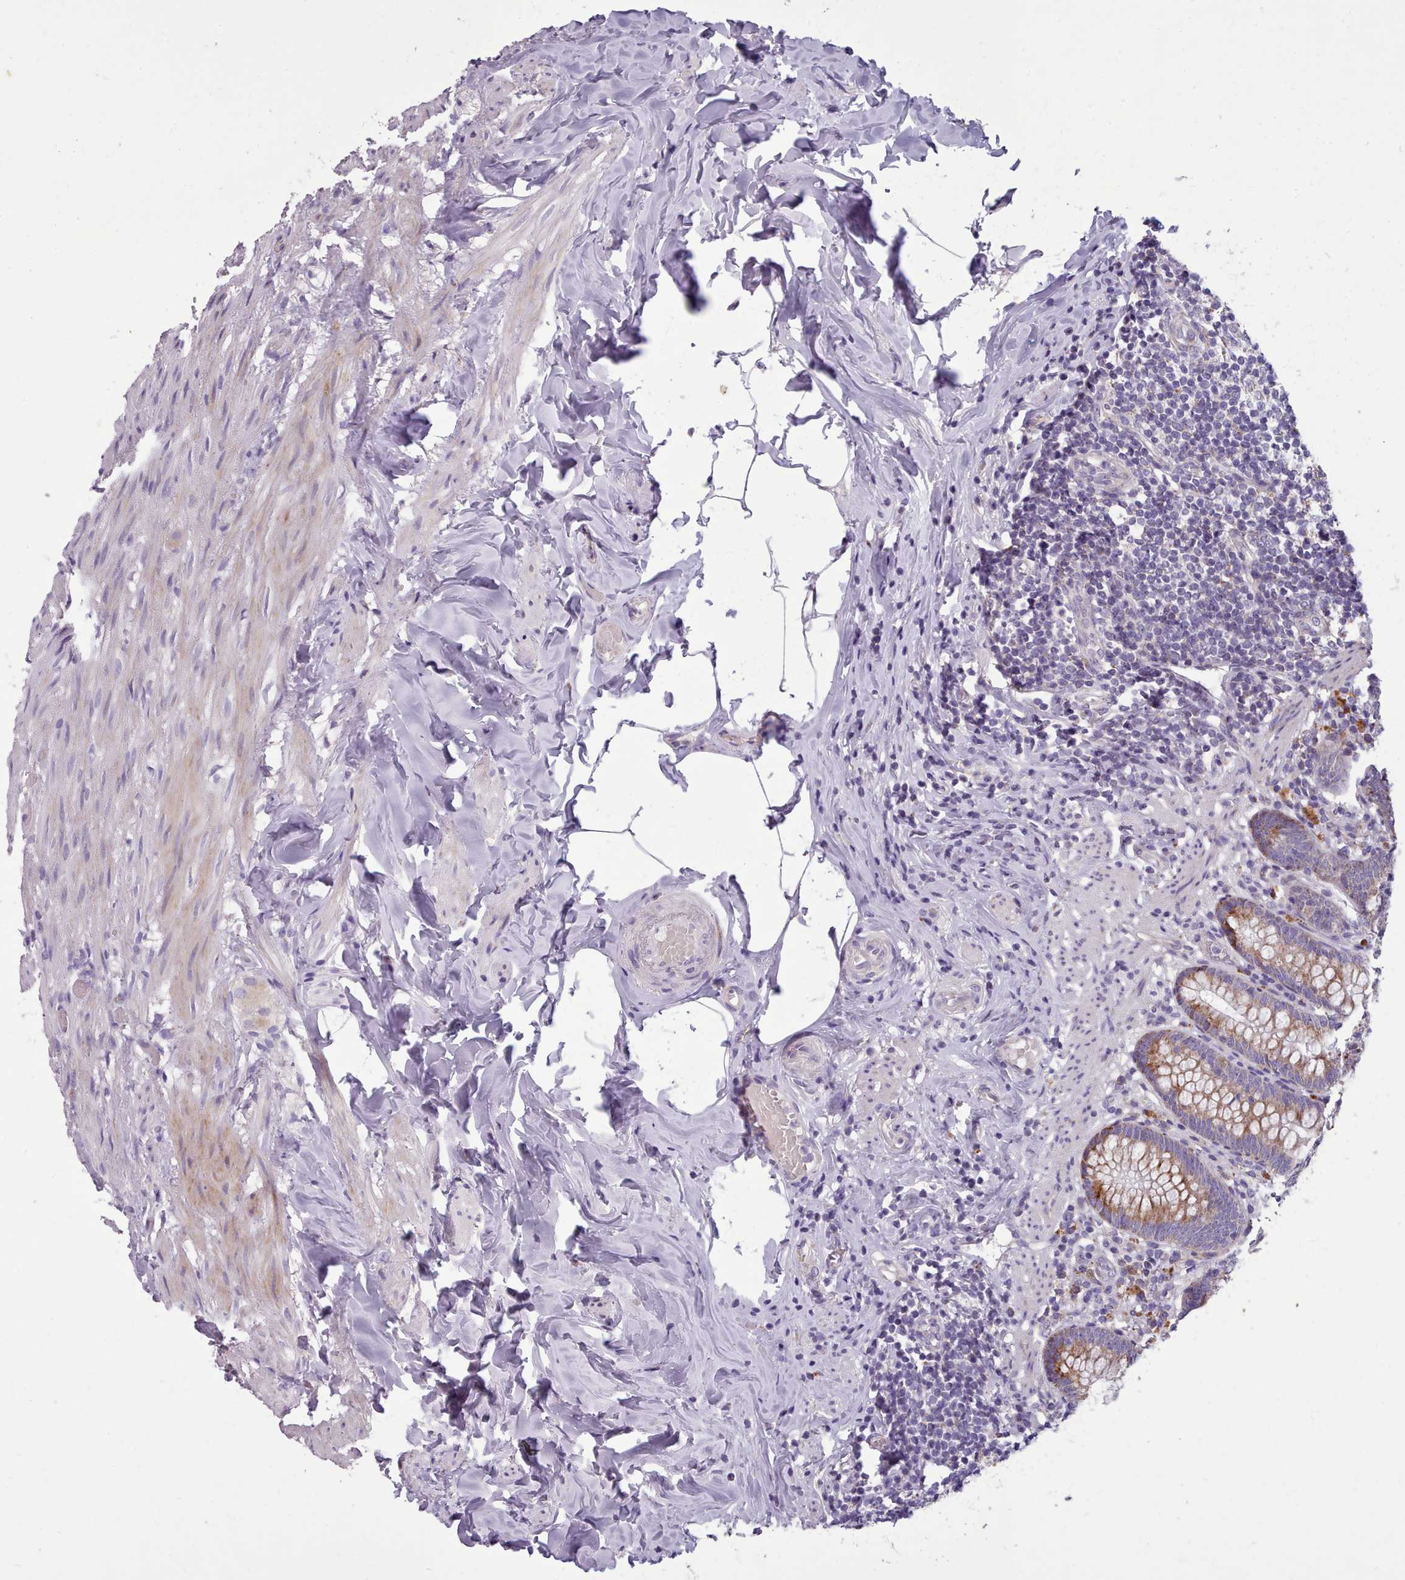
{"staining": {"intensity": "moderate", "quantity": ">75%", "location": "cytoplasmic/membranous"}, "tissue": "appendix", "cell_type": "Glandular cells", "image_type": "normal", "snomed": [{"axis": "morphology", "description": "Normal tissue, NOS"}, {"axis": "topography", "description": "Appendix"}], "caption": "Appendix stained with DAB immunohistochemistry (IHC) demonstrates medium levels of moderate cytoplasmic/membranous expression in approximately >75% of glandular cells.", "gene": "FKBP10", "patient": {"sex": "male", "age": 55}}